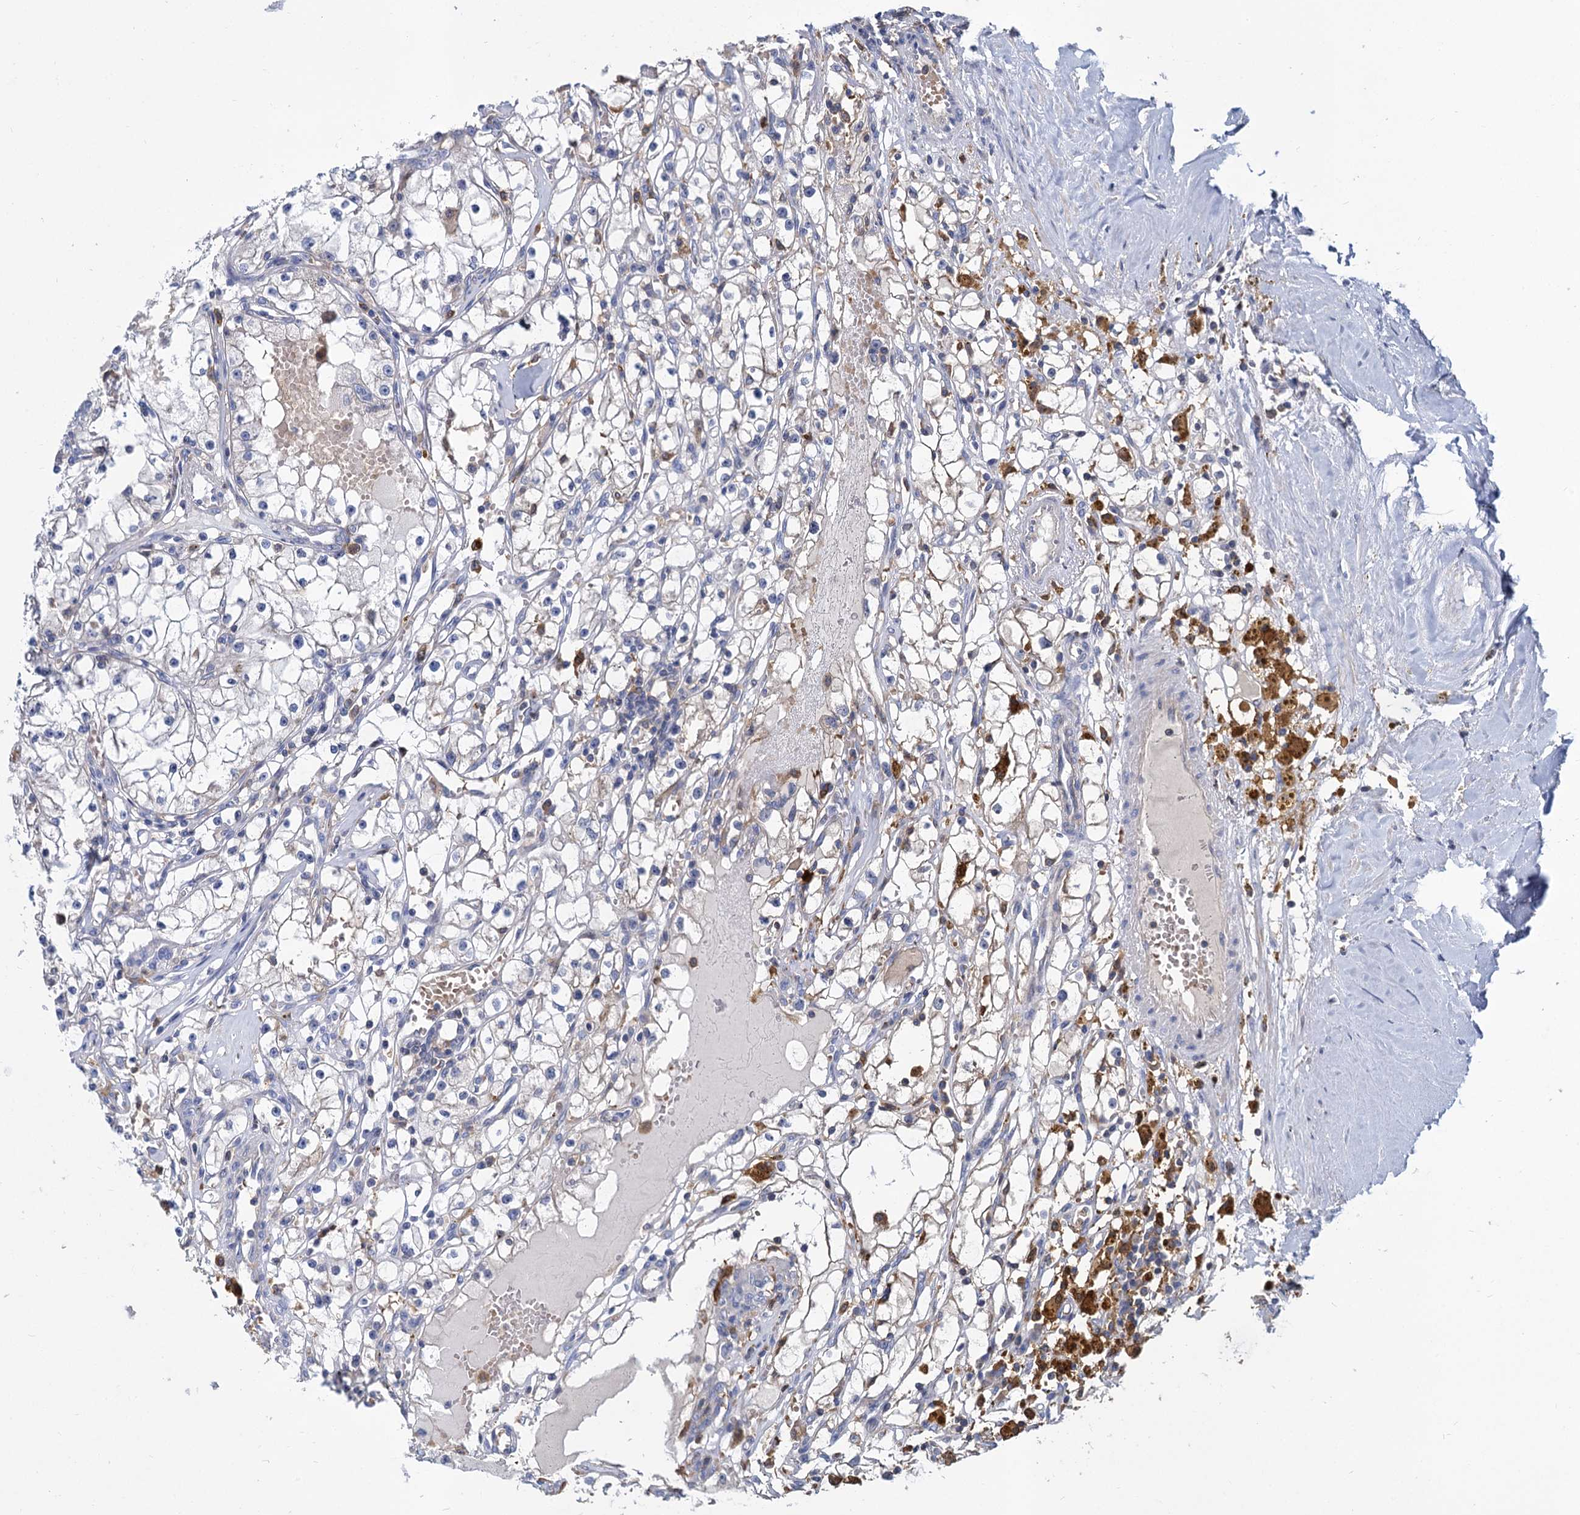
{"staining": {"intensity": "moderate", "quantity": "<25%", "location": "cytoplasmic/membranous"}, "tissue": "renal cancer", "cell_type": "Tumor cells", "image_type": "cancer", "snomed": [{"axis": "morphology", "description": "Adenocarcinoma, NOS"}, {"axis": "topography", "description": "Kidney"}], "caption": "Renal cancer was stained to show a protein in brown. There is low levels of moderate cytoplasmic/membranous expression in approximately <25% of tumor cells.", "gene": "GCLC", "patient": {"sex": "male", "age": 56}}